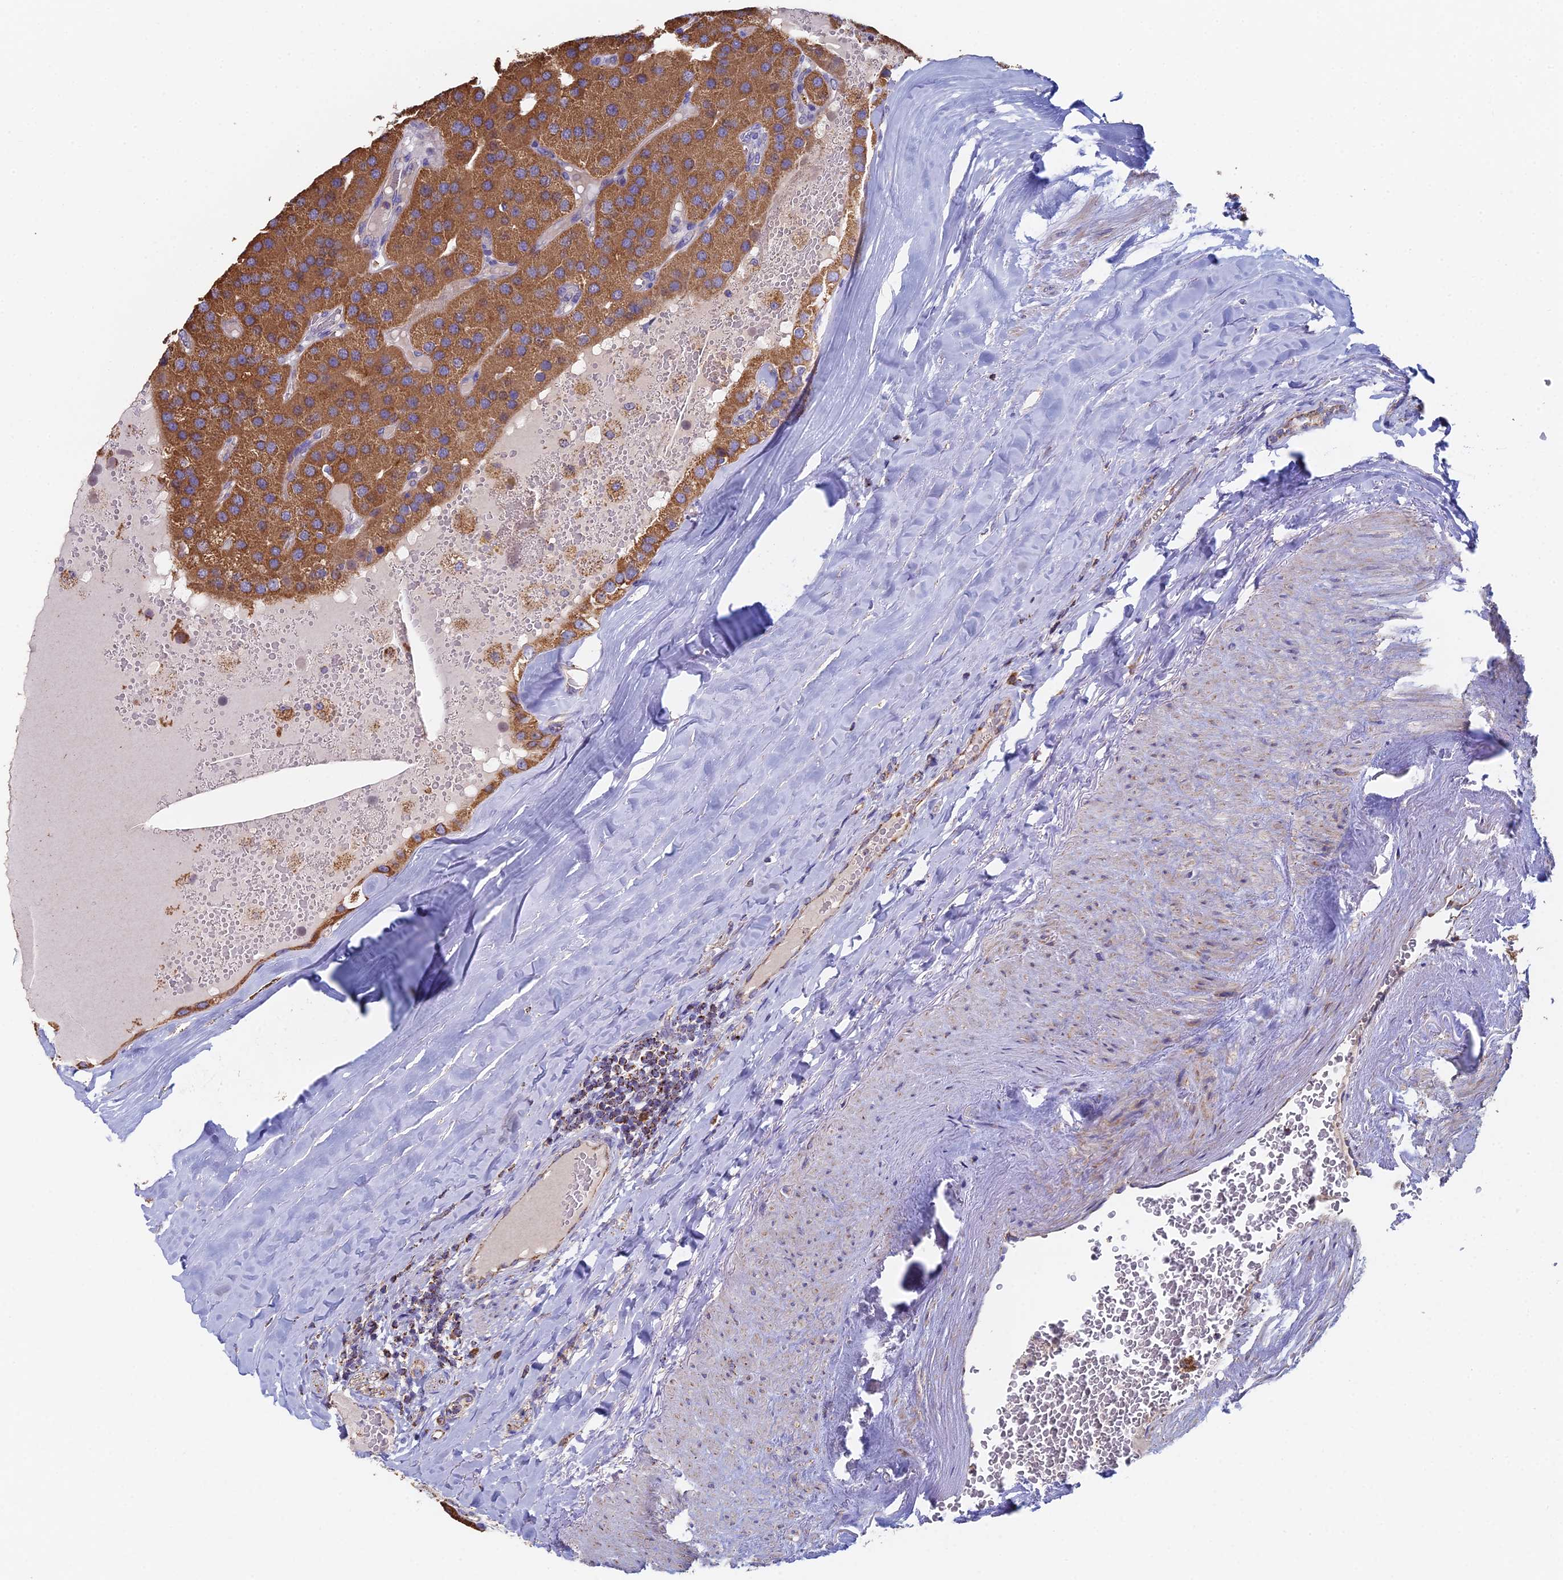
{"staining": {"intensity": "strong", "quantity": ">75%", "location": "cytoplasmic/membranous"}, "tissue": "parathyroid gland", "cell_type": "Glandular cells", "image_type": "normal", "snomed": [{"axis": "morphology", "description": "Normal tissue, NOS"}, {"axis": "morphology", "description": "Adenoma, NOS"}, {"axis": "topography", "description": "Parathyroid gland"}], "caption": "Benign parathyroid gland displays strong cytoplasmic/membranous positivity in approximately >75% of glandular cells, visualized by immunohistochemistry. Immunohistochemistry stains the protein in brown and the nuclei are stained blue.", "gene": "SPOCK2", "patient": {"sex": "female", "age": 86}}